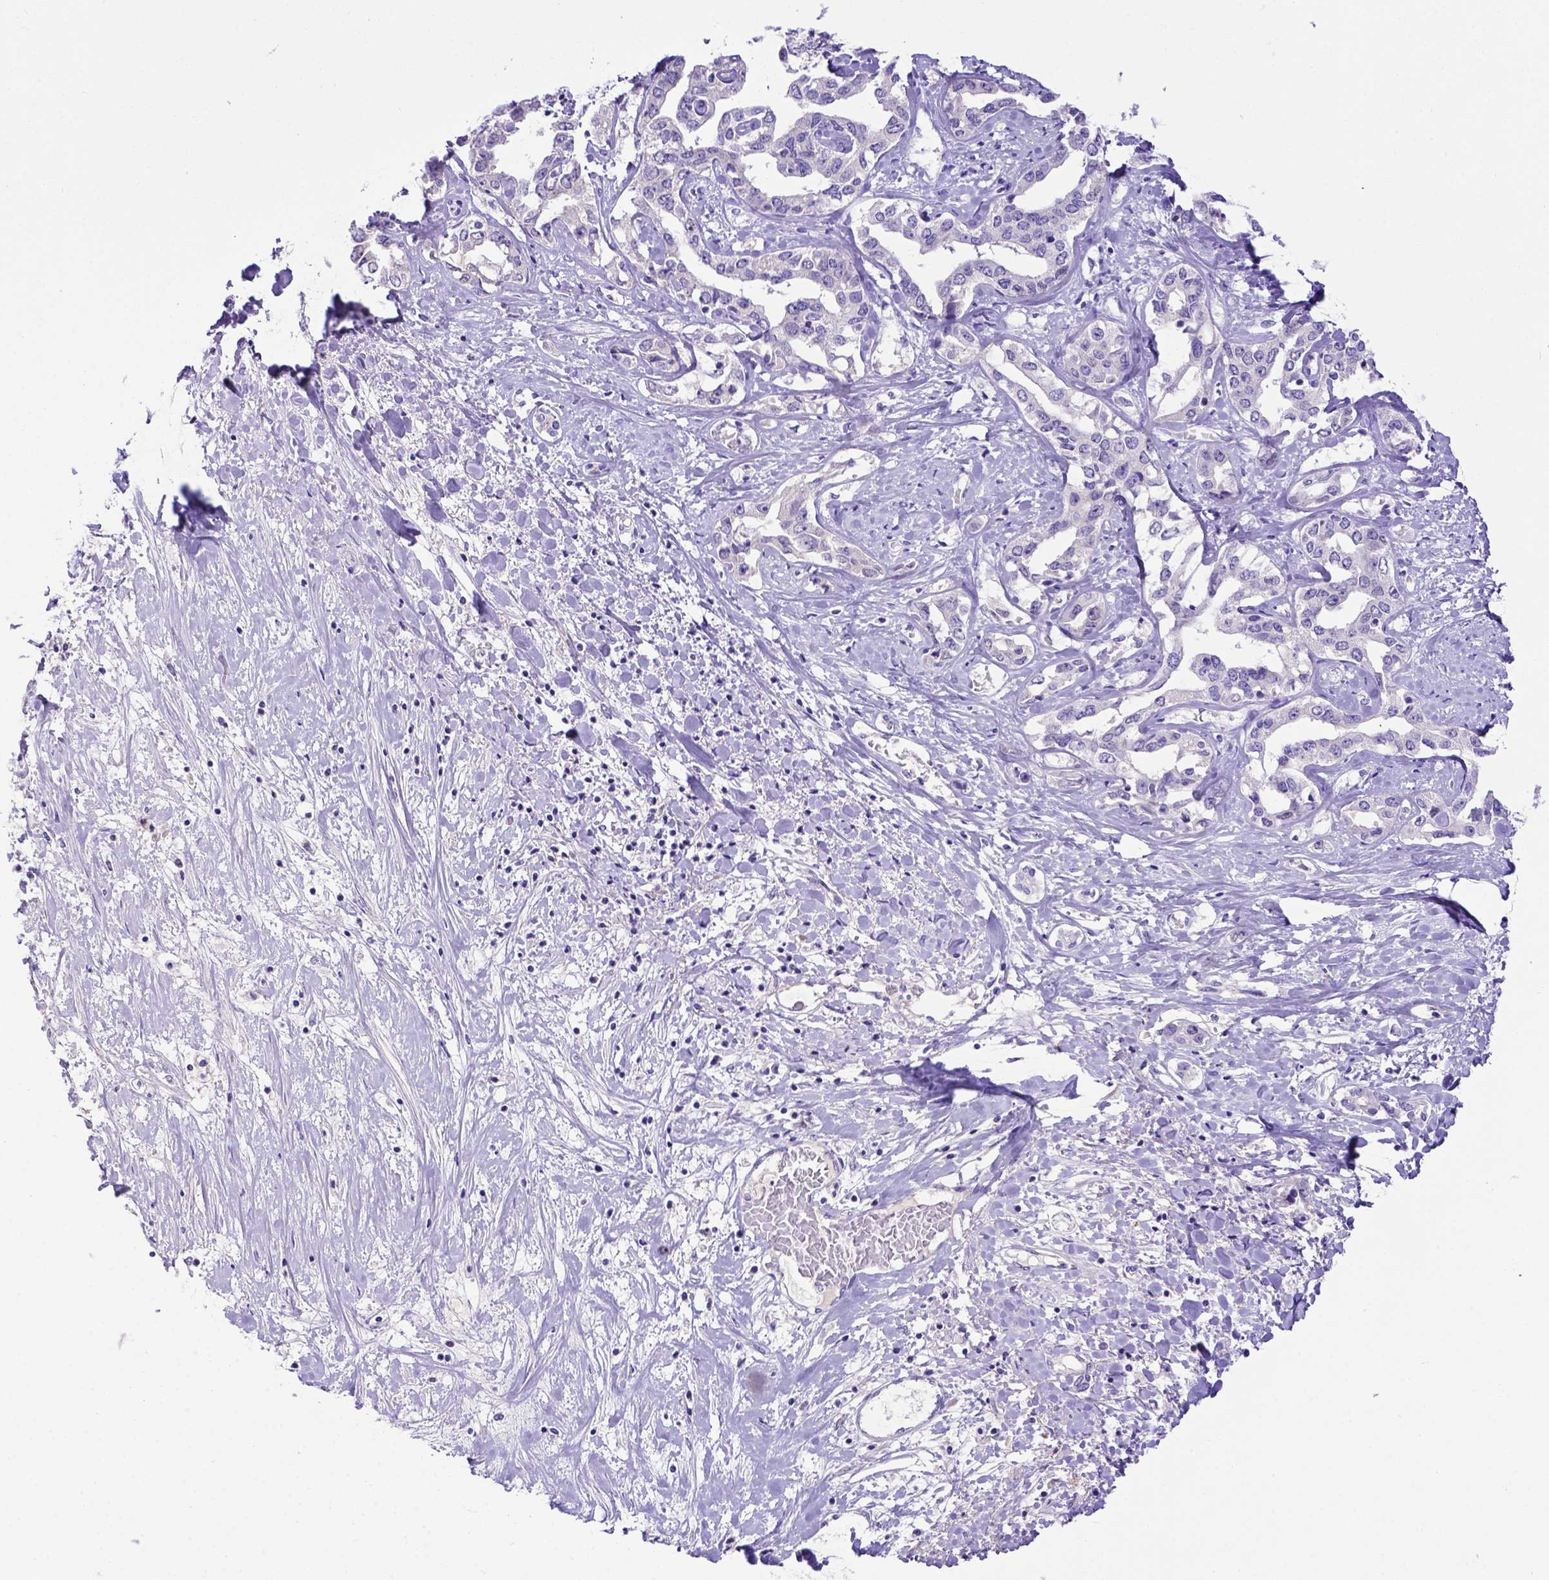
{"staining": {"intensity": "negative", "quantity": "none", "location": "none"}, "tissue": "liver cancer", "cell_type": "Tumor cells", "image_type": "cancer", "snomed": [{"axis": "morphology", "description": "Cholangiocarcinoma"}, {"axis": "topography", "description": "Liver"}], "caption": "Liver cholangiocarcinoma stained for a protein using IHC exhibits no expression tumor cells.", "gene": "CFAP300", "patient": {"sex": "male", "age": 59}}